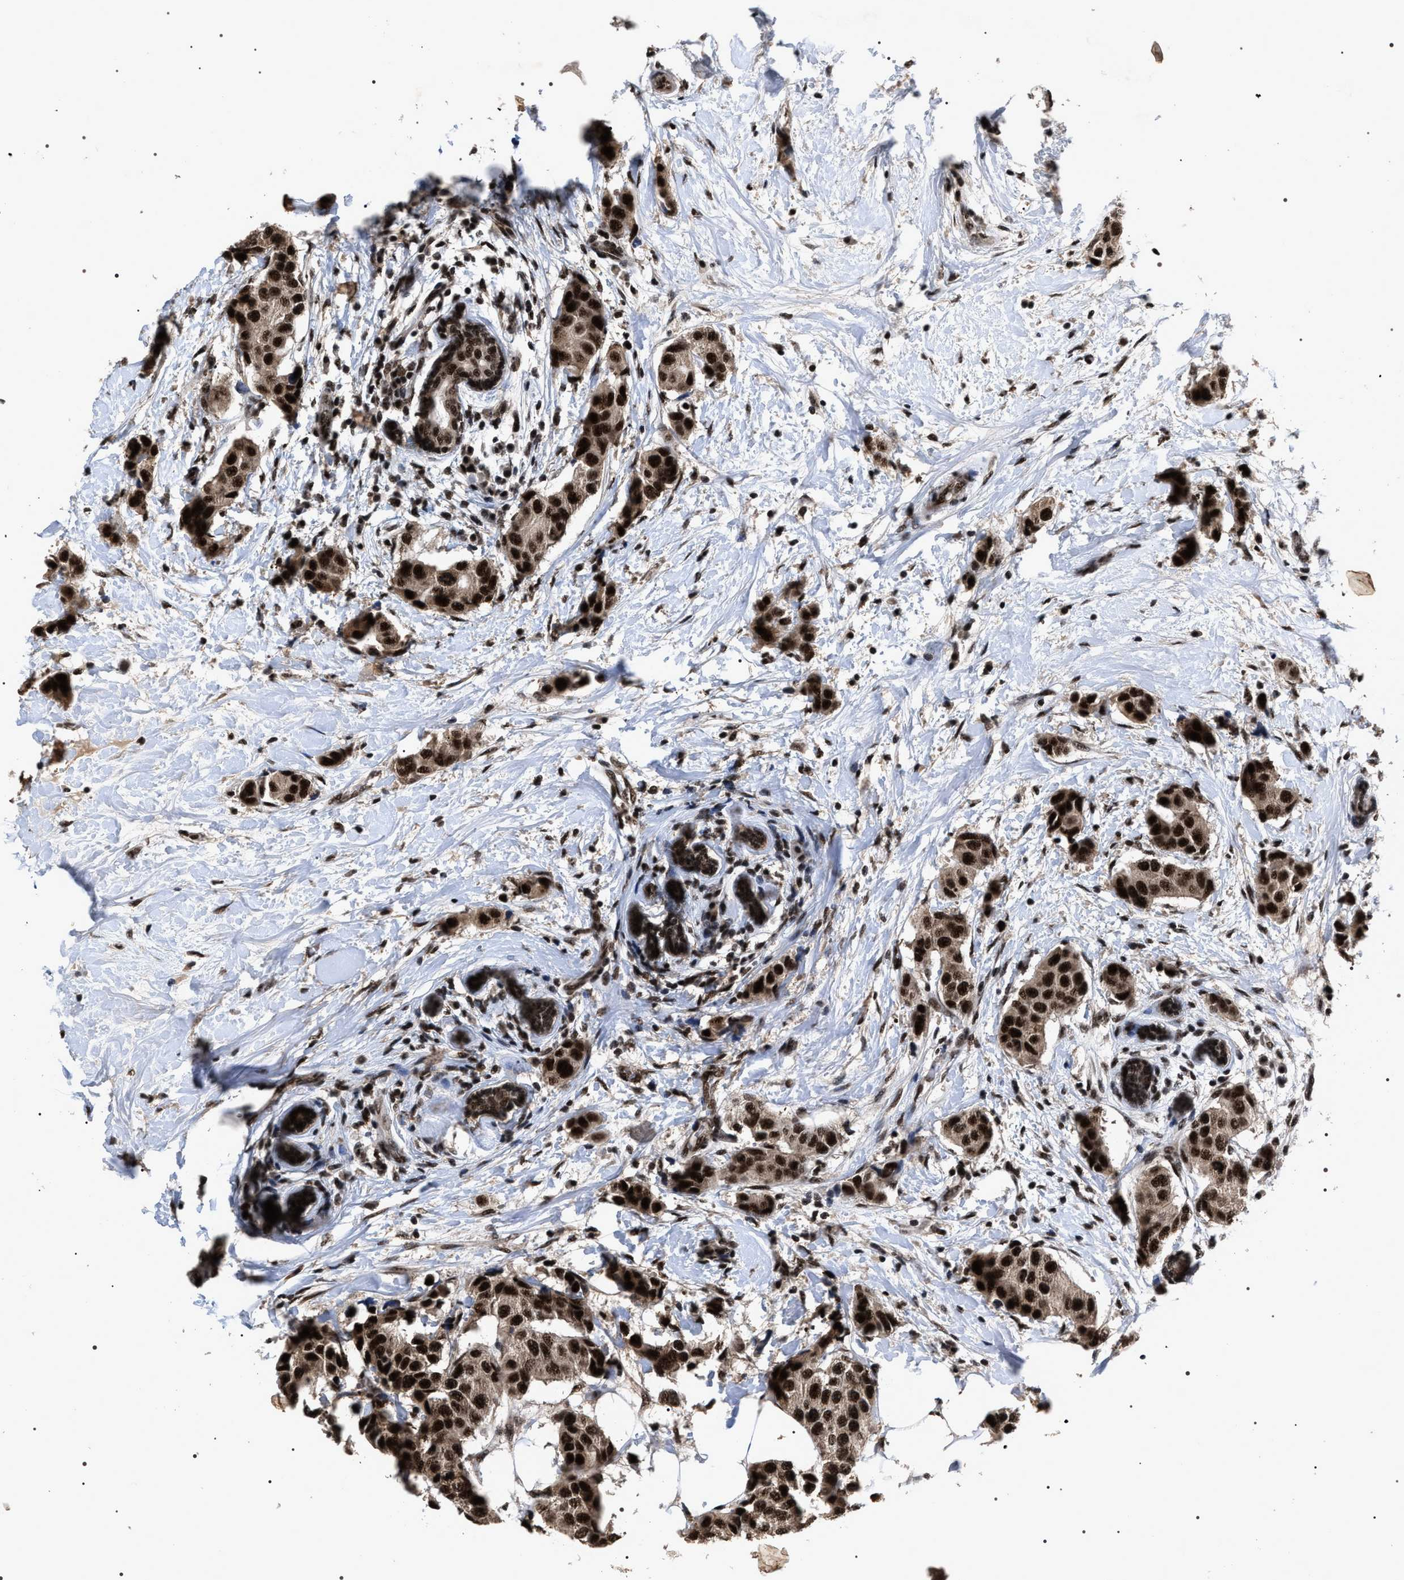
{"staining": {"intensity": "strong", "quantity": ">75%", "location": "nuclear"}, "tissue": "breast cancer", "cell_type": "Tumor cells", "image_type": "cancer", "snomed": [{"axis": "morphology", "description": "Normal tissue, NOS"}, {"axis": "morphology", "description": "Duct carcinoma"}, {"axis": "topography", "description": "Breast"}], "caption": "Immunohistochemistry (IHC) staining of breast cancer, which exhibits high levels of strong nuclear expression in approximately >75% of tumor cells indicating strong nuclear protein staining. The staining was performed using DAB (3,3'-diaminobenzidine) (brown) for protein detection and nuclei were counterstained in hematoxylin (blue).", "gene": "RRP1B", "patient": {"sex": "female", "age": 39}}